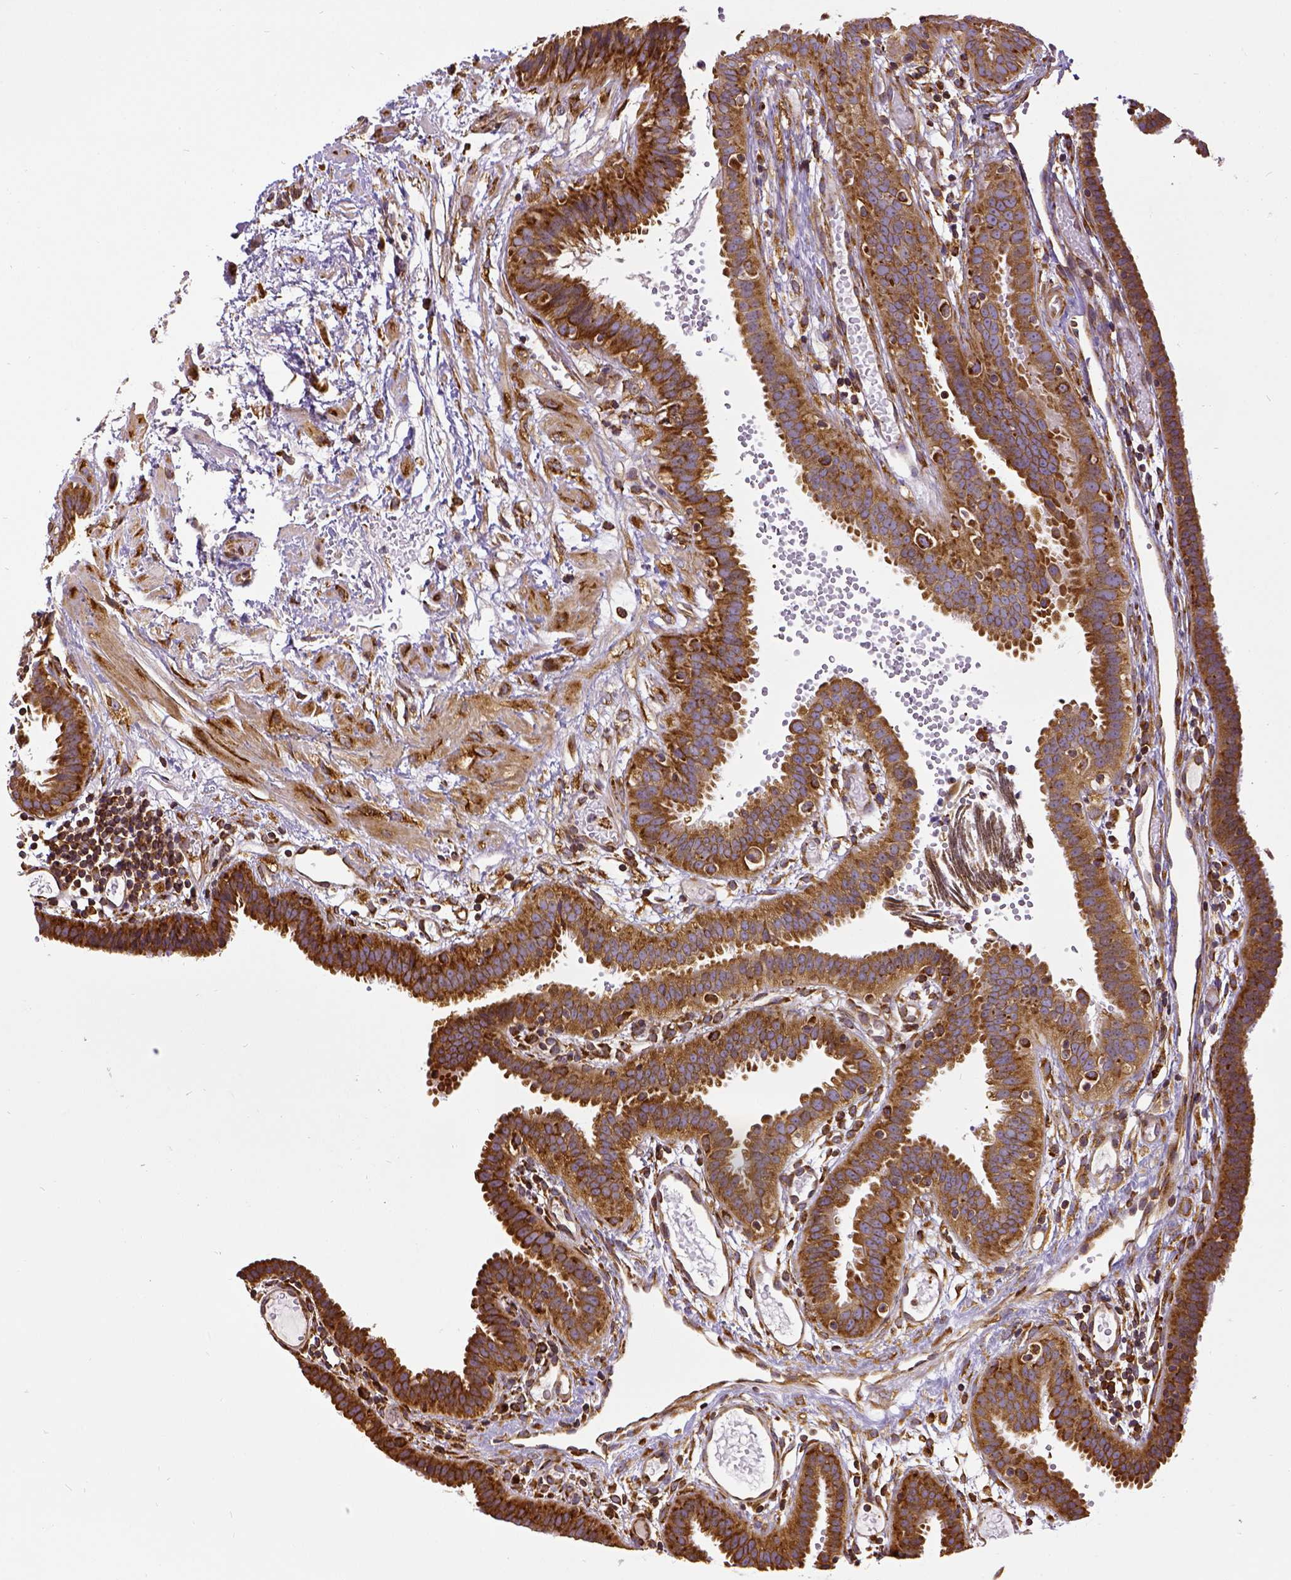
{"staining": {"intensity": "strong", "quantity": ">75%", "location": "cytoplasmic/membranous"}, "tissue": "fallopian tube", "cell_type": "Glandular cells", "image_type": "normal", "snomed": [{"axis": "morphology", "description": "Normal tissue, NOS"}, {"axis": "topography", "description": "Fallopian tube"}], "caption": "Strong cytoplasmic/membranous positivity is present in approximately >75% of glandular cells in benign fallopian tube. The staining was performed using DAB, with brown indicating positive protein expression. Nuclei are stained blue with hematoxylin.", "gene": "MTDH", "patient": {"sex": "female", "age": 37}}